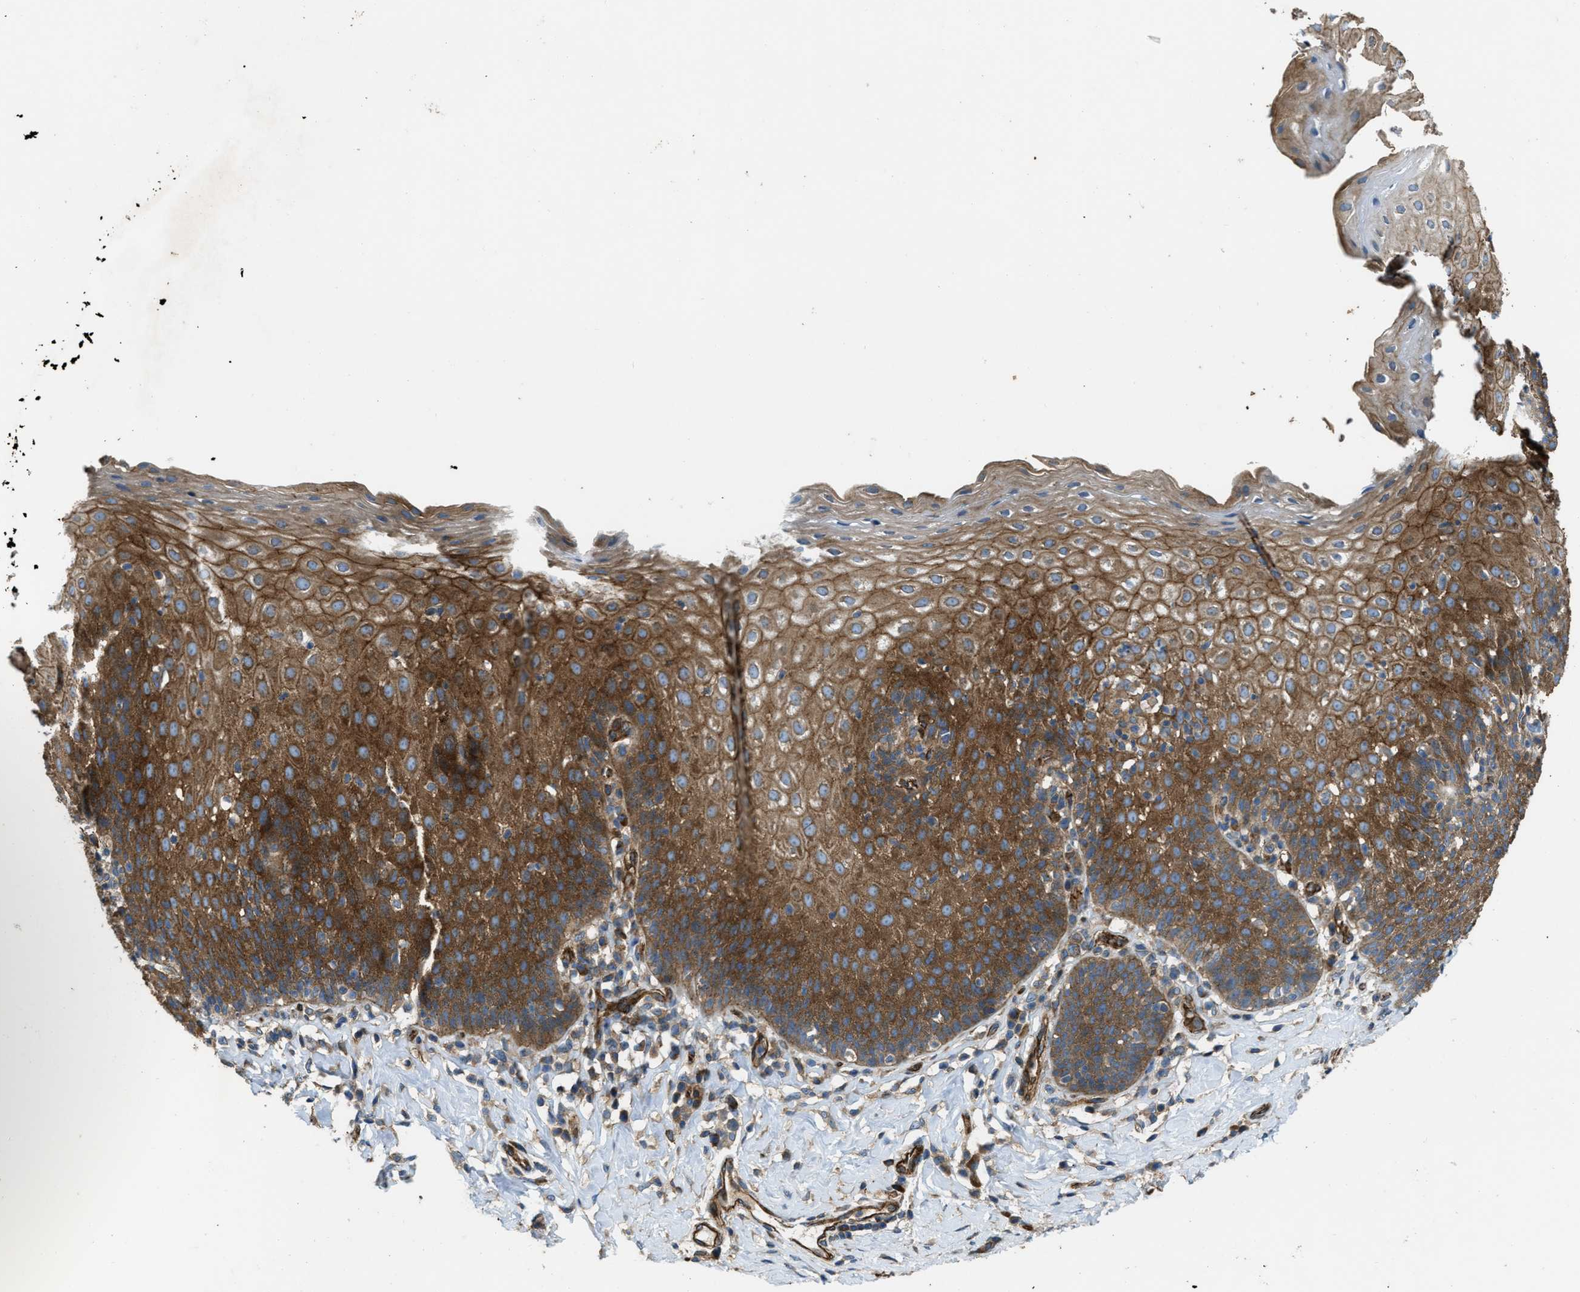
{"staining": {"intensity": "strong", "quantity": ">75%", "location": "cytoplasmic/membranous"}, "tissue": "esophagus", "cell_type": "Squamous epithelial cells", "image_type": "normal", "snomed": [{"axis": "morphology", "description": "Normal tissue, NOS"}, {"axis": "topography", "description": "Esophagus"}], "caption": "This histopathology image shows benign esophagus stained with immunohistochemistry (IHC) to label a protein in brown. The cytoplasmic/membranous of squamous epithelial cells show strong positivity for the protein. Nuclei are counter-stained blue.", "gene": "ERC1", "patient": {"sex": "female", "age": 61}}